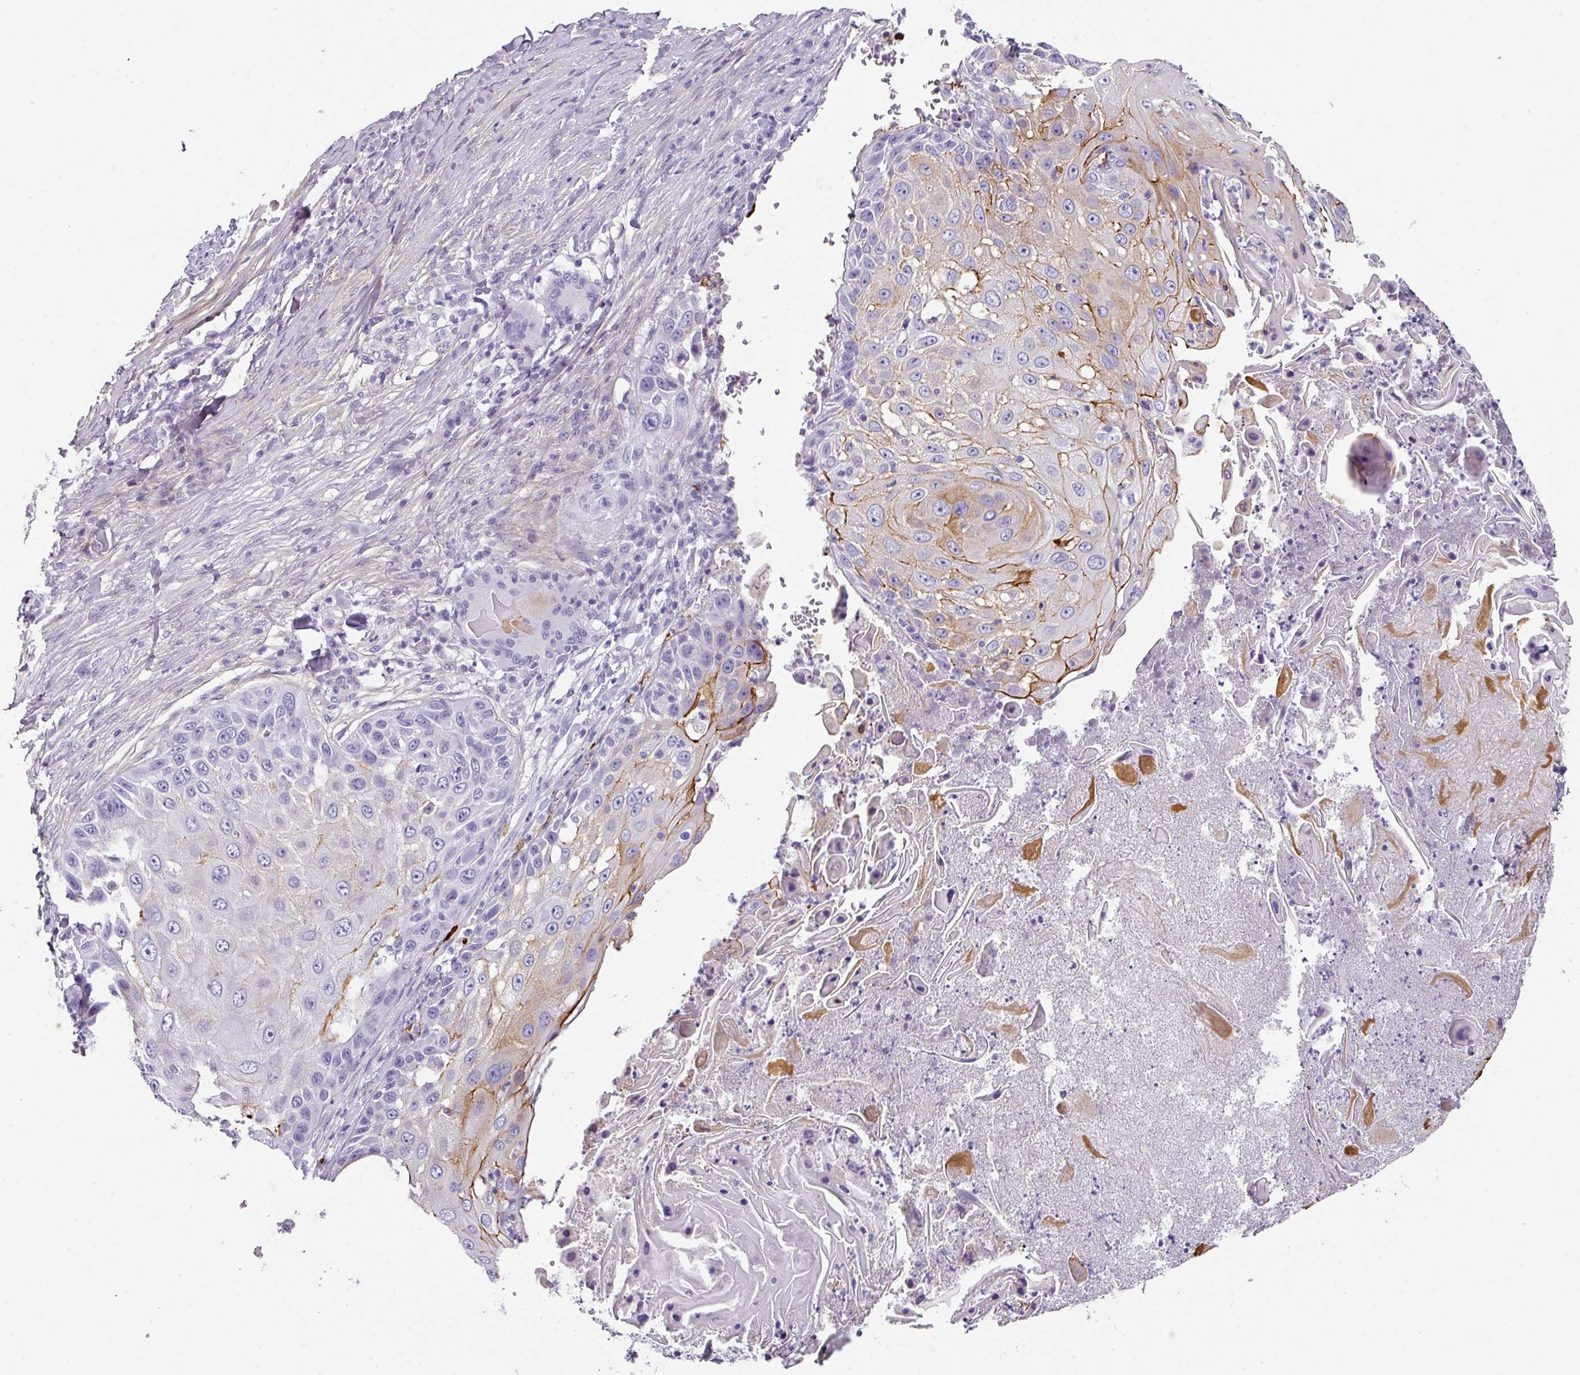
{"staining": {"intensity": "moderate", "quantity": "<25%", "location": "cytoplasmic/membranous"}, "tissue": "skin cancer", "cell_type": "Tumor cells", "image_type": "cancer", "snomed": [{"axis": "morphology", "description": "Squamous cell carcinoma, NOS"}, {"axis": "topography", "description": "Skin"}], "caption": "Brown immunohistochemical staining in human skin cancer shows moderate cytoplasmic/membranous expression in about <25% of tumor cells.", "gene": "ANKRD29", "patient": {"sex": "female", "age": 44}}